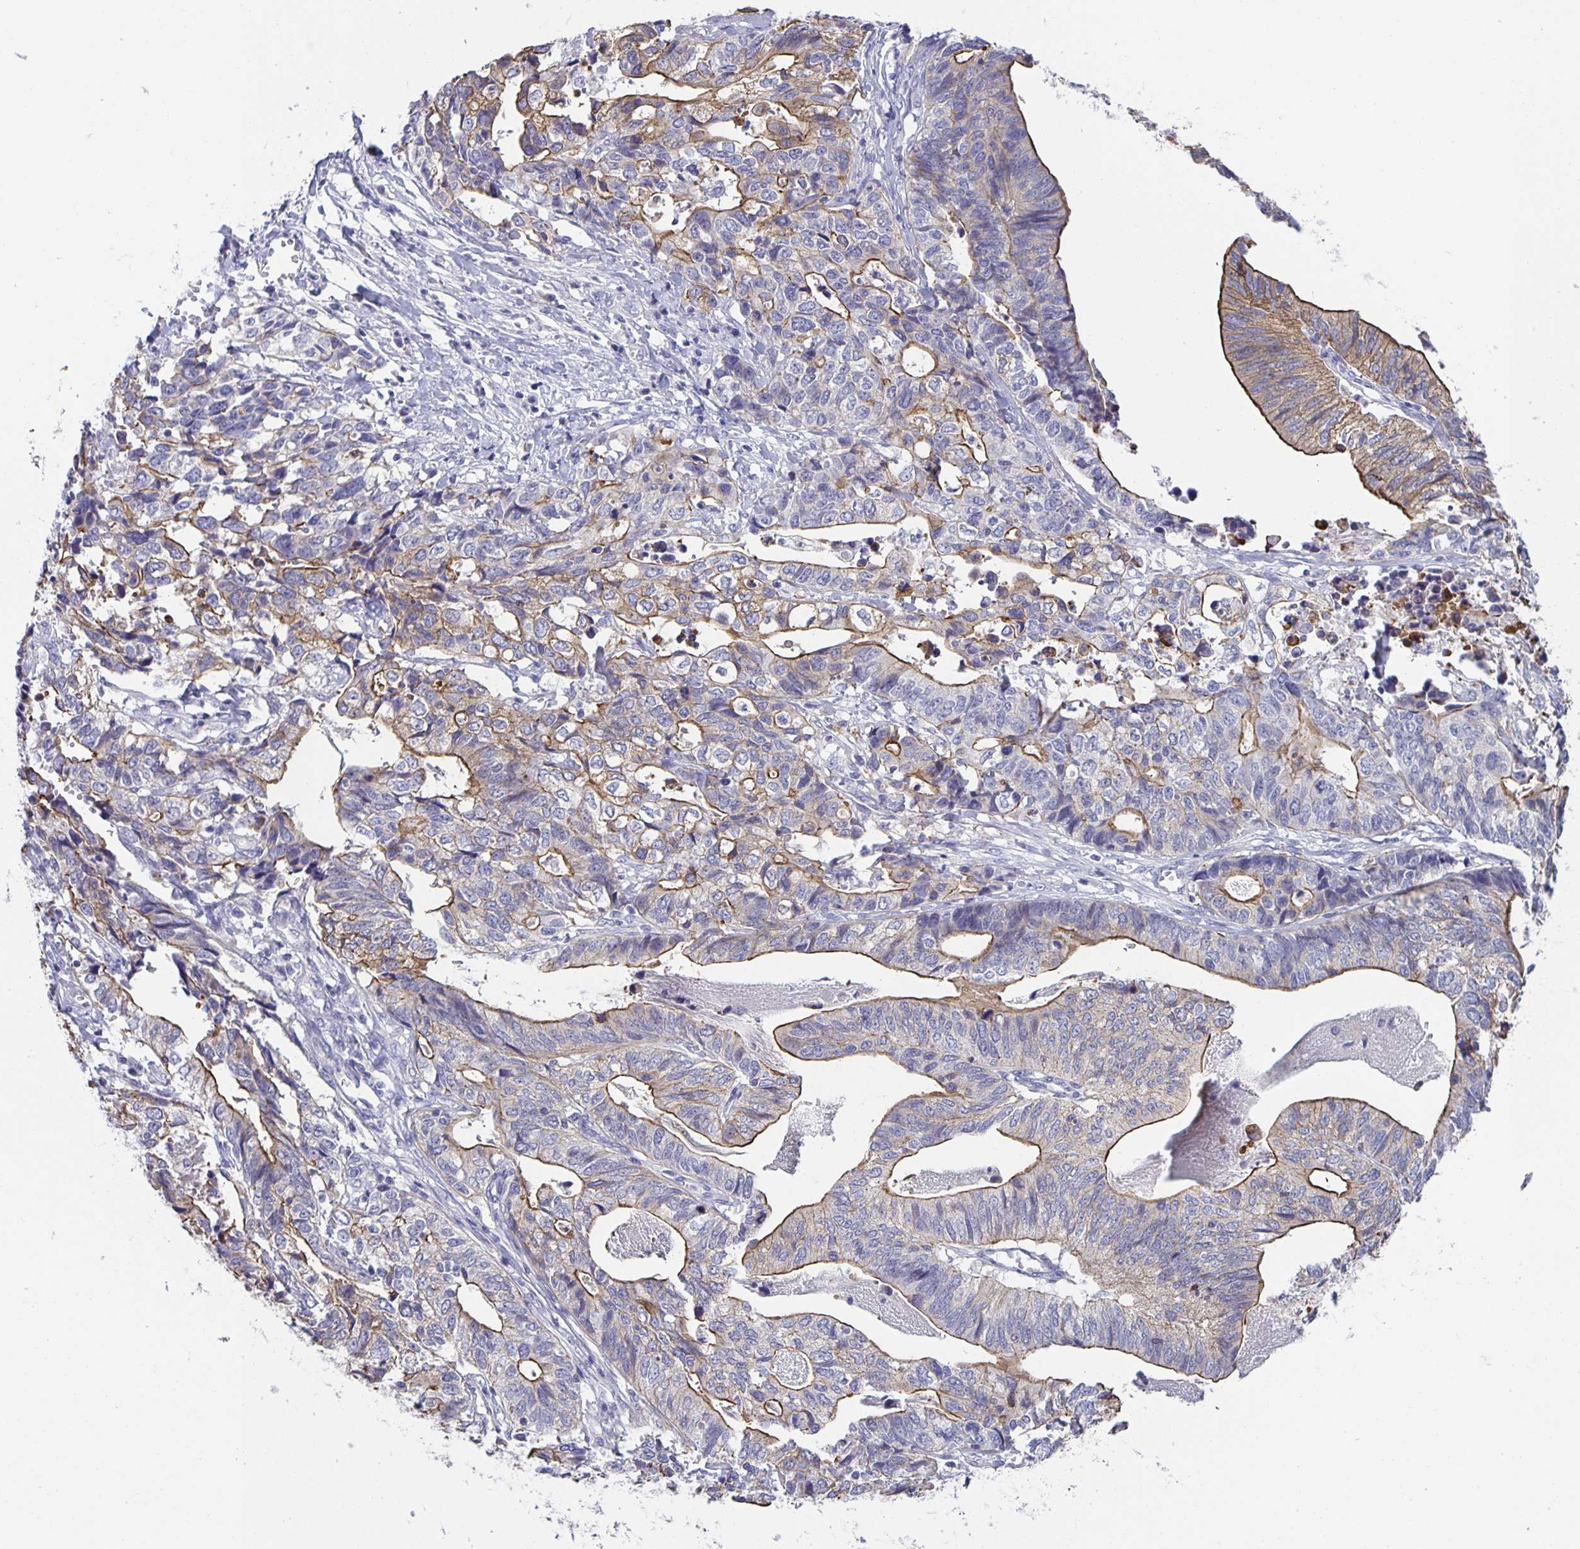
{"staining": {"intensity": "moderate", "quantity": "25%-75%", "location": "cytoplasmic/membranous"}, "tissue": "stomach cancer", "cell_type": "Tumor cells", "image_type": "cancer", "snomed": [{"axis": "morphology", "description": "Adenocarcinoma, NOS"}, {"axis": "topography", "description": "Stomach, upper"}], "caption": "Protein positivity by immunohistochemistry shows moderate cytoplasmic/membranous expression in approximately 25%-75% of tumor cells in adenocarcinoma (stomach).", "gene": "PTPN3", "patient": {"sex": "female", "age": 67}}